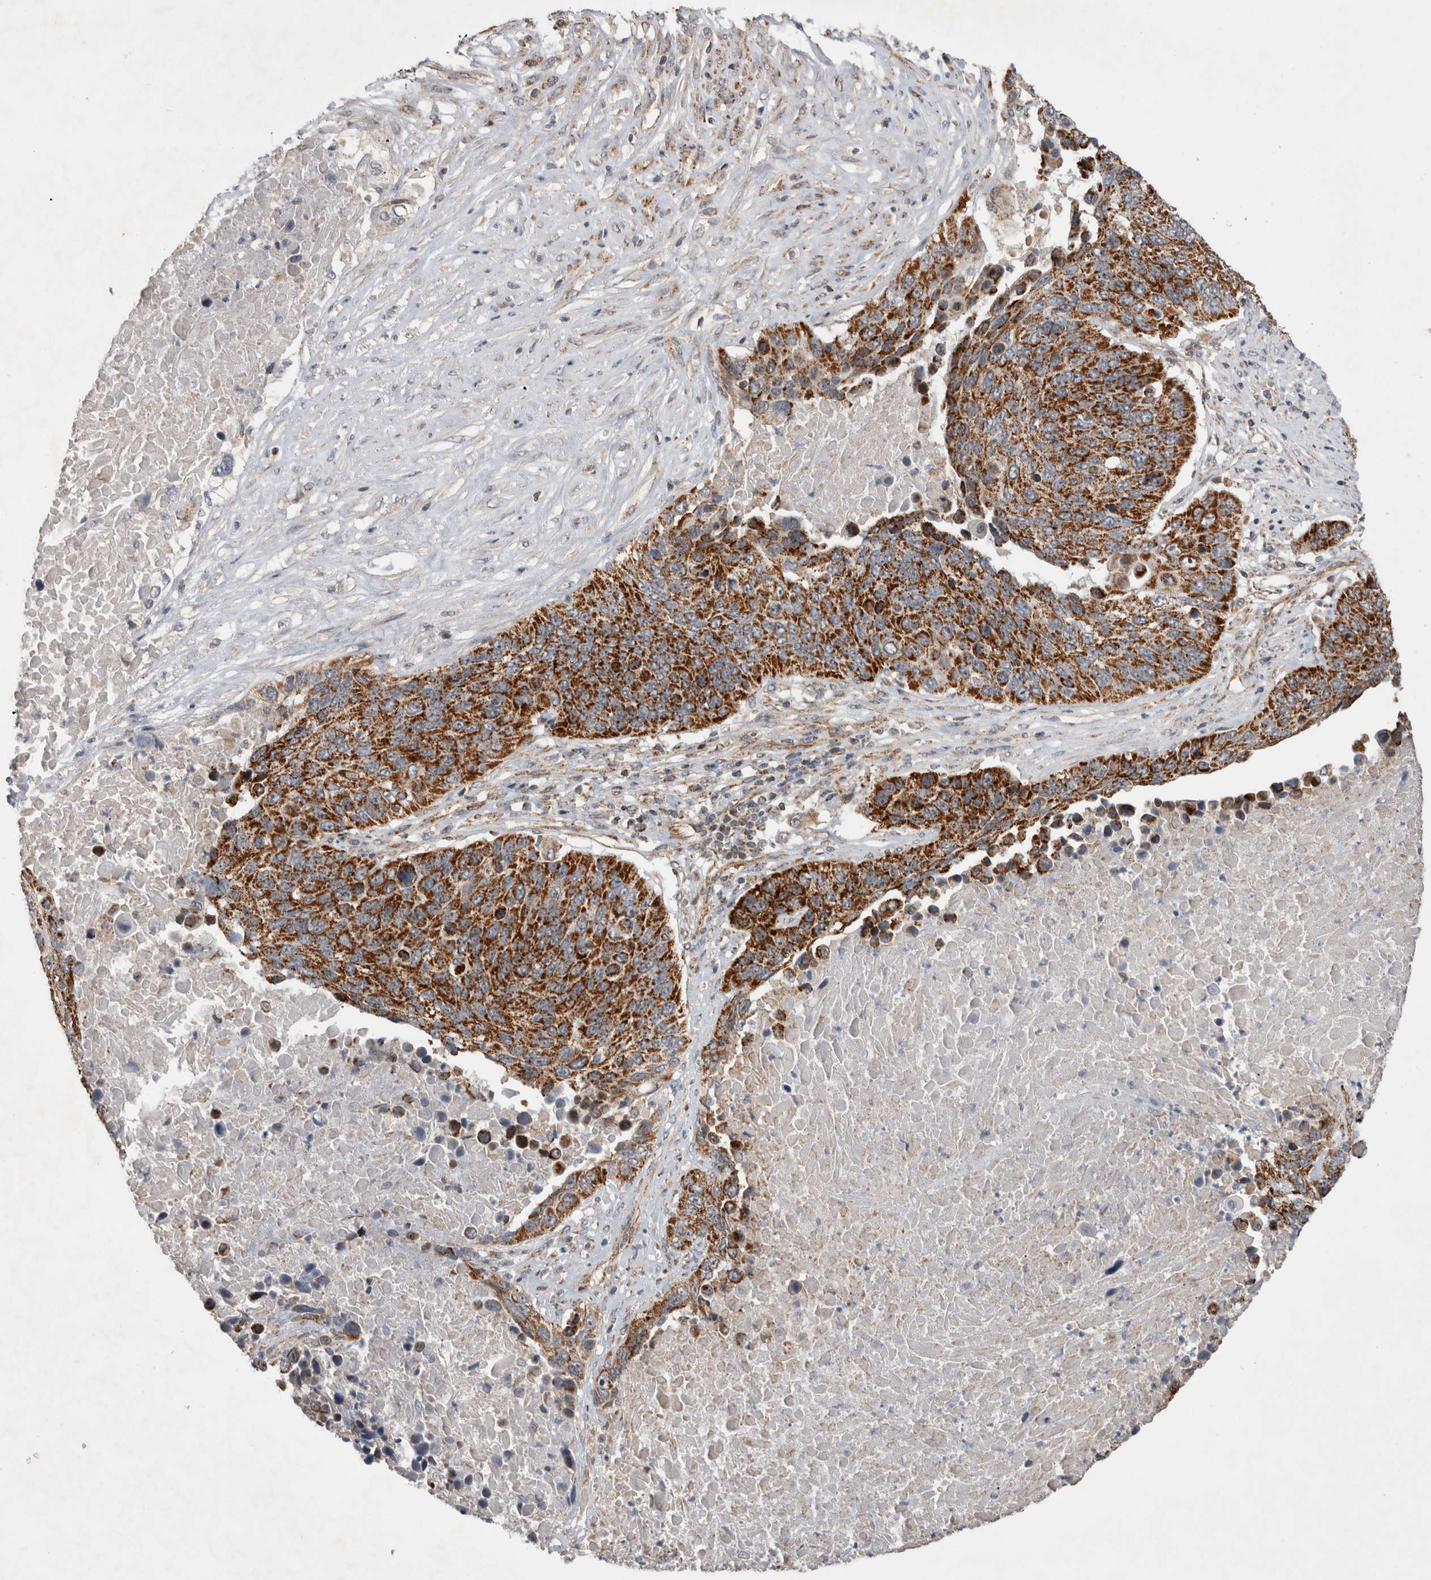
{"staining": {"intensity": "strong", "quantity": ">75%", "location": "cytoplasmic/membranous"}, "tissue": "lung cancer", "cell_type": "Tumor cells", "image_type": "cancer", "snomed": [{"axis": "morphology", "description": "Squamous cell carcinoma, NOS"}, {"axis": "topography", "description": "Lung"}], "caption": "Immunohistochemical staining of human squamous cell carcinoma (lung) displays strong cytoplasmic/membranous protein expression in approximately >75% of tumor cells.", "gene": "MRPL37", "patient": {"sex": "male", "age": 66}}